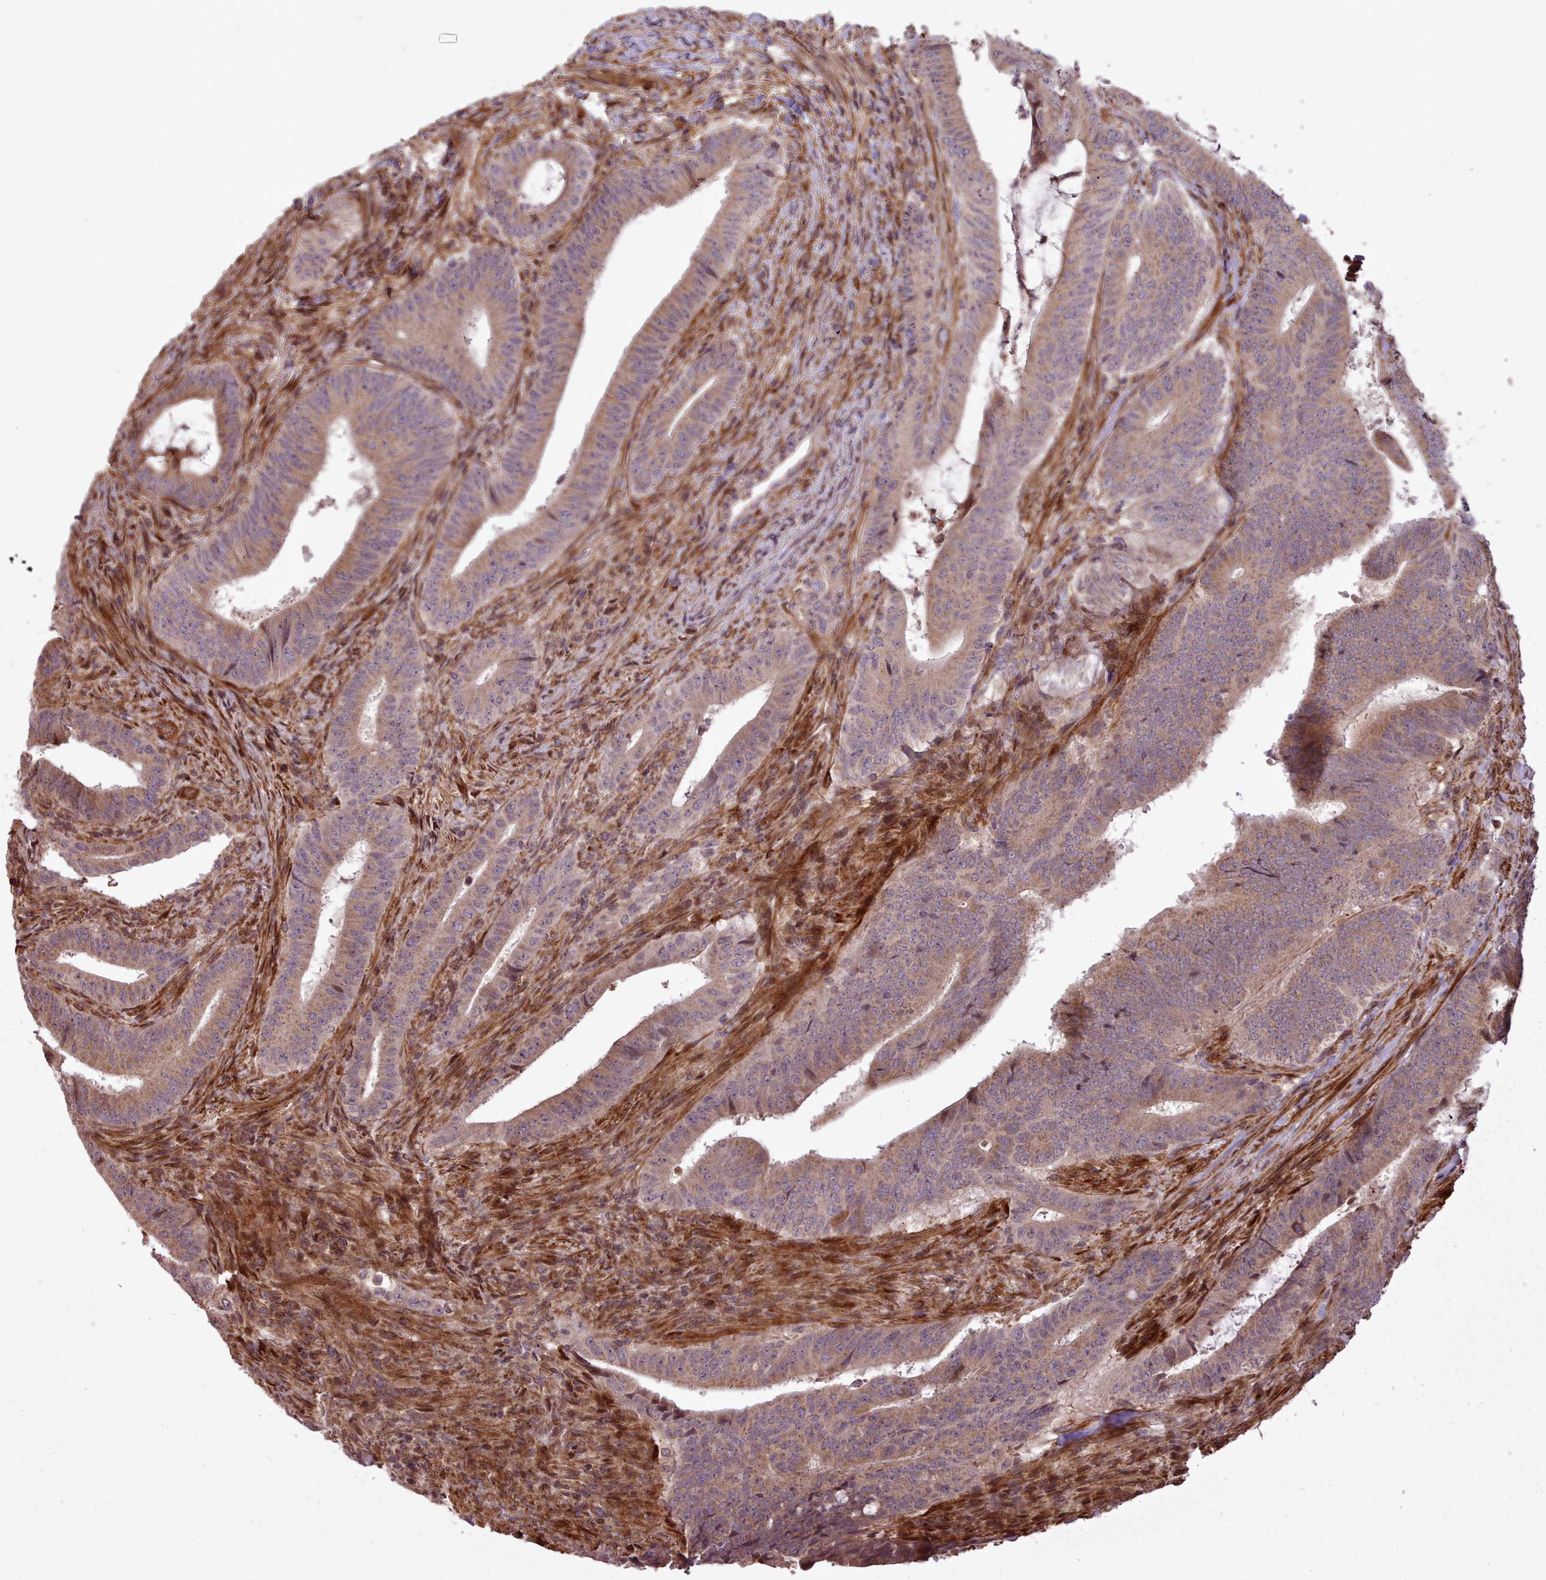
{"staining": {"intensity": "weak", "quantity": ">75%", "location": "cytoplasmic/membranous"}, "tissue": "colorectal cancer", "cell_type": "Tumor cells", "image_type": "cancer", "snomed": [{"axis": "morphology", "description": "Adenocarcinoma, NOS"}, {"axis": "topography", "description": "Colon"}], "caption": "Colorectal cancer stained with a brown dye reveals weak cytoplasmic/membranous positive positivity in about >75% of tumor cells.", "gene": "NLRP7", "patient": {"sex": "female", "age": 43}}